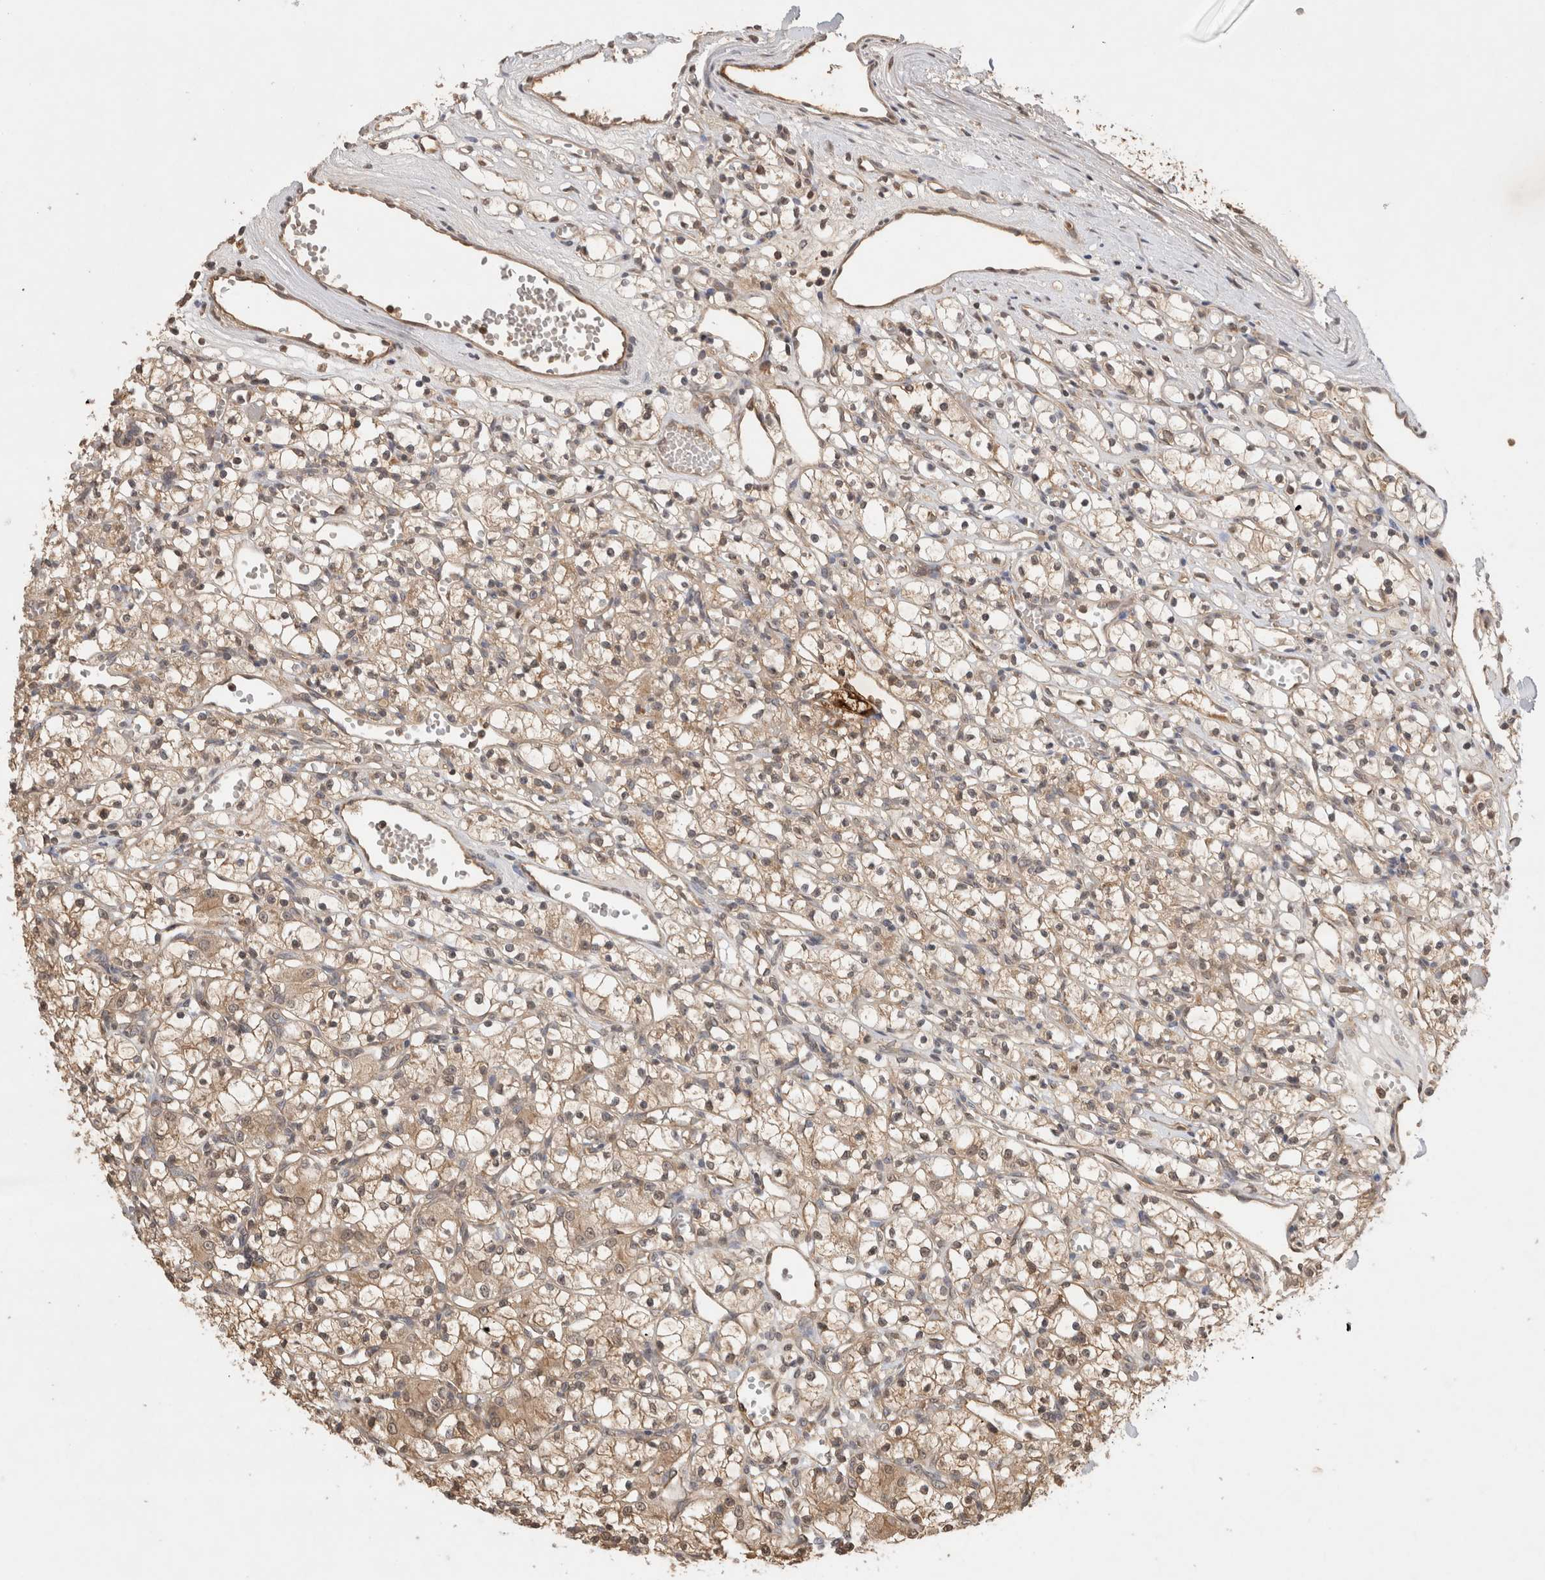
{"staining": {"intensity": "moderate", "quantity": ">75%", "location": "cytoplasmic/membranous"}, "tissue": "renal cancer", "cell_type": "Tumor cells", "image_type": "cancer", "snomed": [{"axis": "morphology", "description": "Adenocarcinoma, NOS"}, {"axis": "topography", "description": "Kidney"}], "caption": "About >75% of tumor cells in renal adenocarcinoma demonstrate moderate cytoplasmic/membranous protein positivity as visualized by brown immunohistochemical staining.", "gene": "PRMT3", "patient": {"sex": "female", "age": 59}}